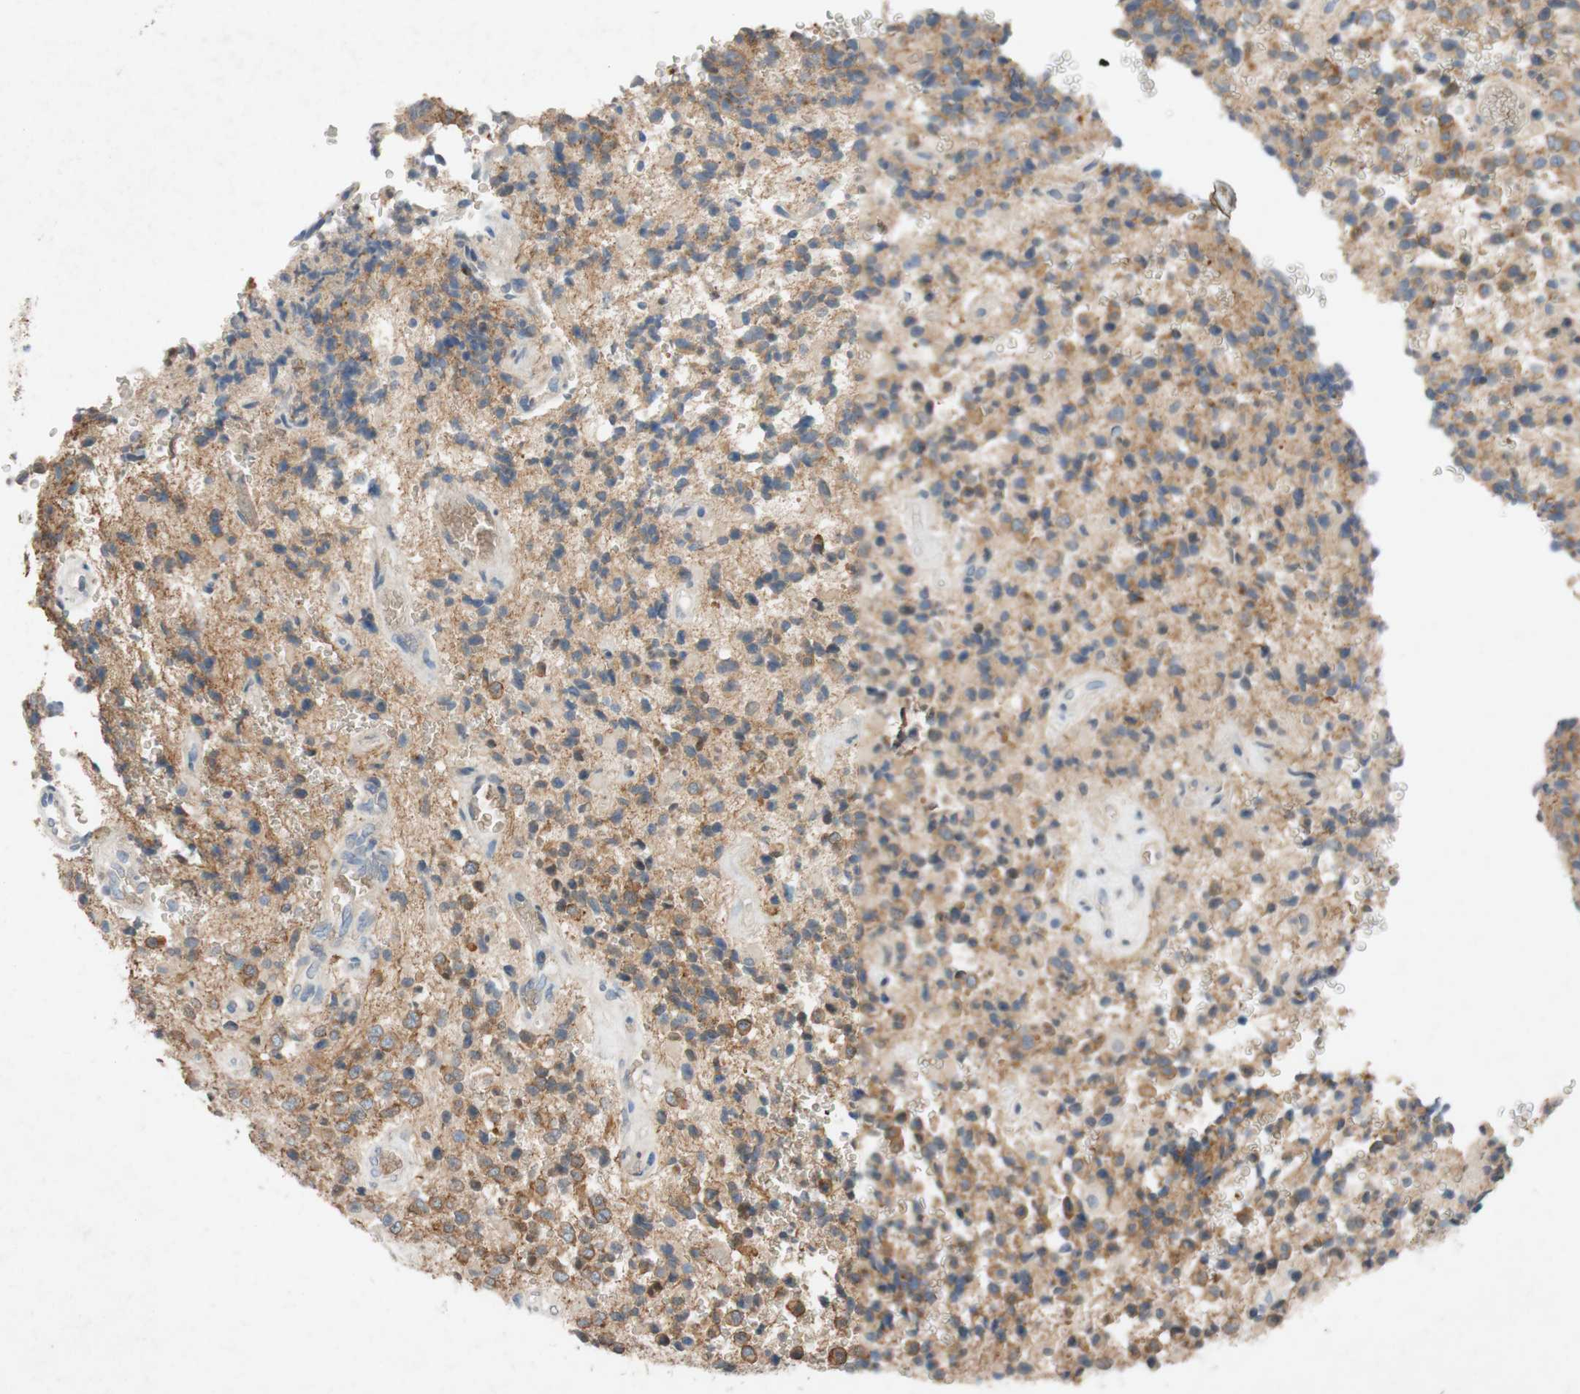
{"staining": {"intensity": "weak", "quantity": ">75%", "location": "cytoplasmic/membranous"}, "tissue": "glioma", "cell_type": "Tumor cells", "image_type": "cancer", "snomed": [{"axis": "morphology", "description": "Glioma, malignant, High grade"}, {"axis": "topography", "description": "pancreas cauda"}], "caption": "IHC image of neoplastic tissue: human malignant high-grade glioma stained using immunohistochemistry (IHC) demonstrates low levels of weak protein expression localized specifically in the cytoplasmic/membranous of tumor cells, appearing as a cytoplasmic/membranous brown color.", "gene": "ADD2", "patient": {"sex": "male", "age": 60}}